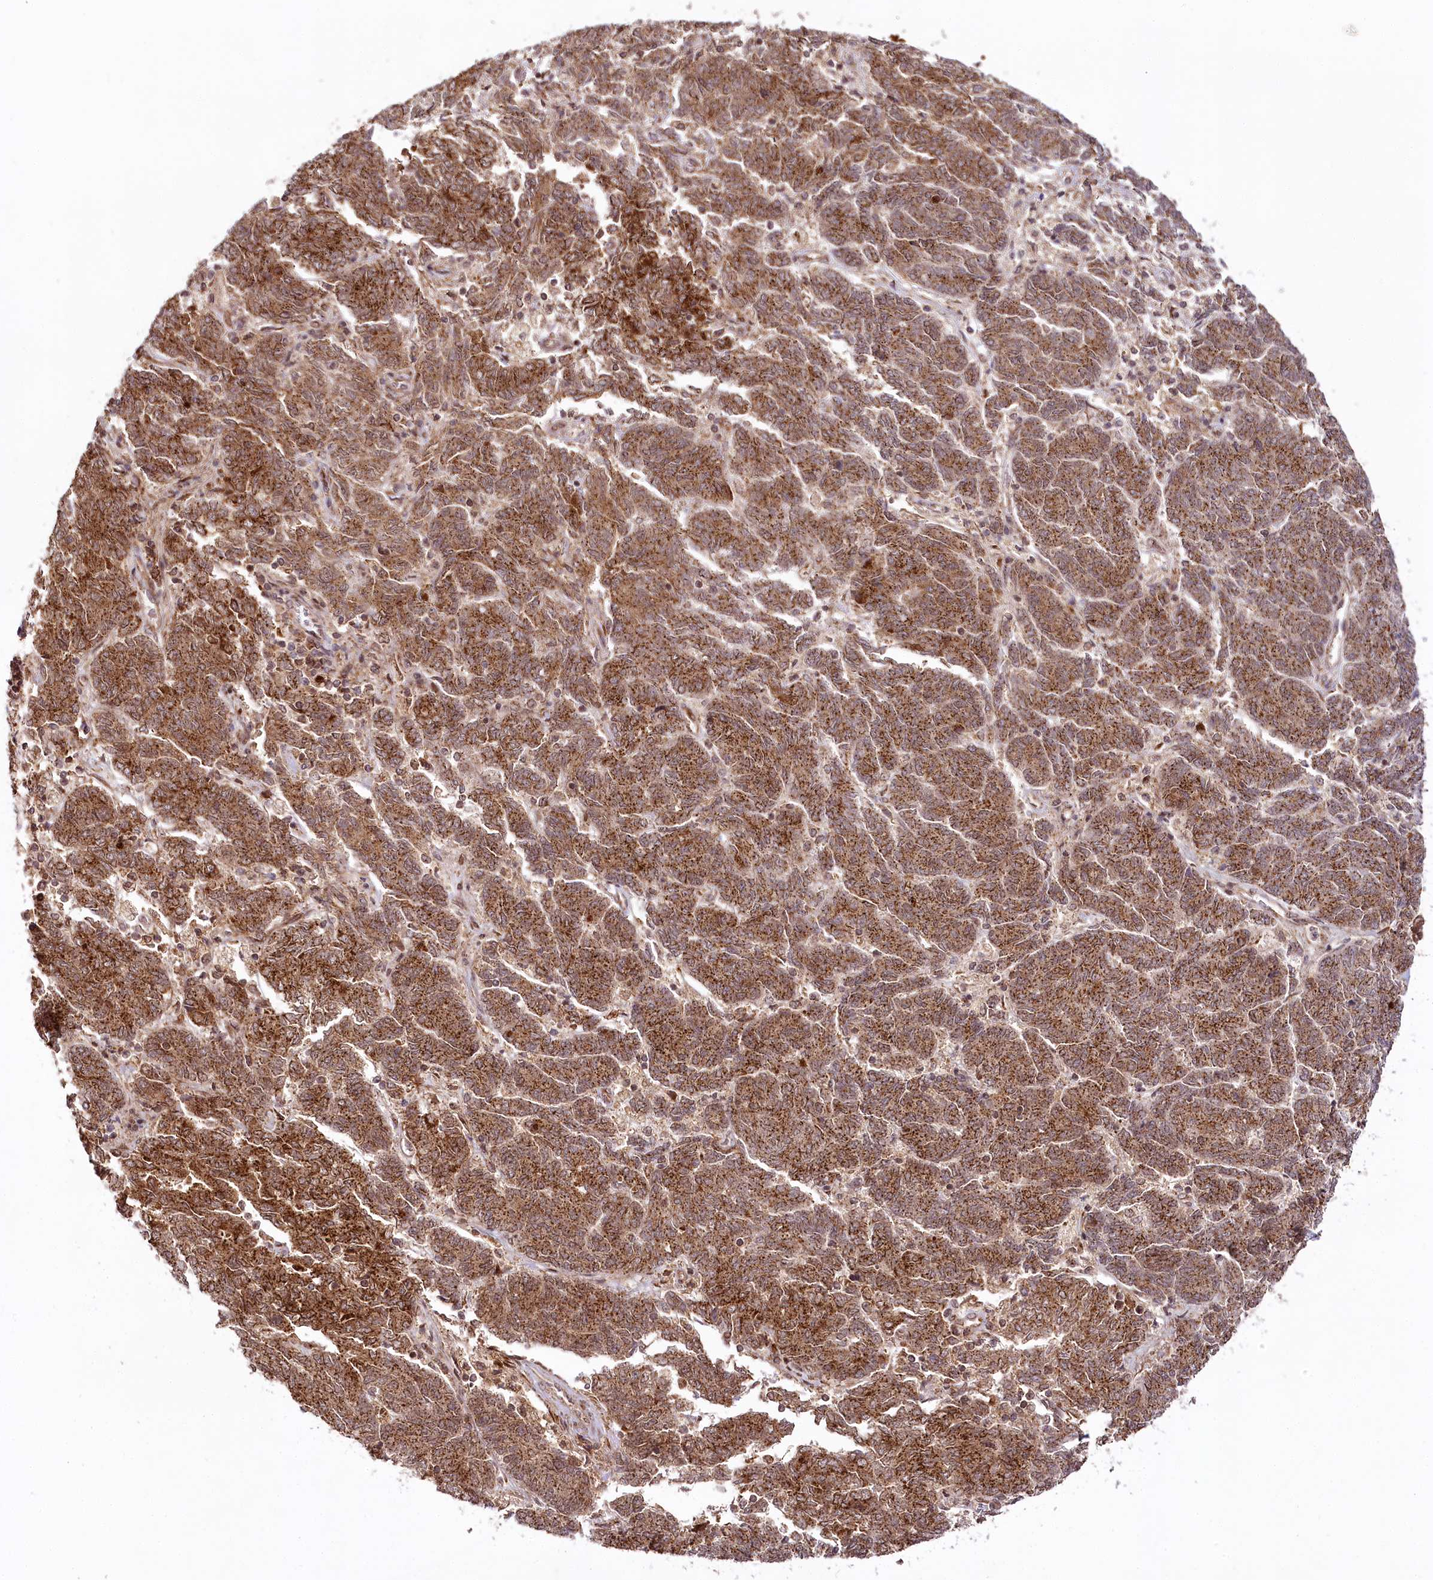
{"staining": {"intensity": "strong", "quantity": ">75%", "location": "cytoplasmic/membranous"}, "tissue": "endometrial cancer", "cell_type": "Tumor cells", "image_type": "cancer", "snomed": [{"axis": "morphology", "description": "Adenocarcinoma, NOS"}, {"axis": "topography", "description": "Endometrium"}], "caption": "Immunohistochemical staining of adenocarcinoma (endometrial) shows high levels of strong cytoplasmic/membranous expression in approximately >75% of tumor cells. Nuclei are stained in blue.", "gene": "COPG1", "patient": {"sex": "female", "age": 80}}